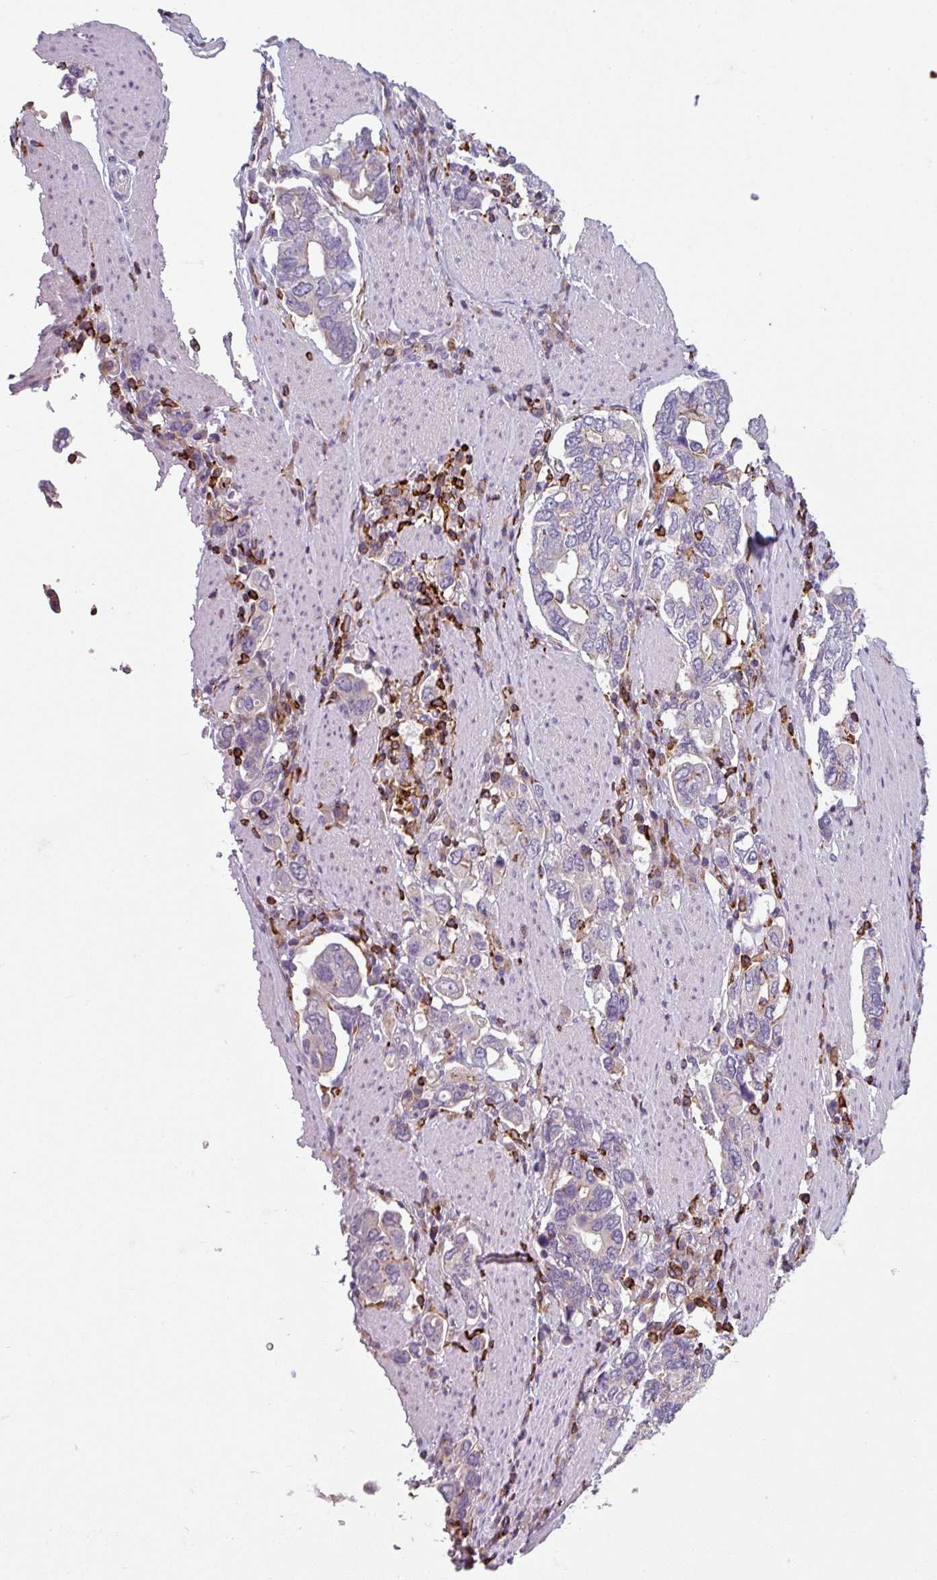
{"staining": {"intensity": "negative", "quantity": "none", "location": "none"}, "tissue": "stomach cancer", "cell_type": "Tumor cells", "image_type": "cancer", "snomed": [{"axis": "morphology", "description": "Adenocarcinoma, NOS"}, {"axis": "topography", "description": "Stomach, upper"}, {"axis": "topography", "description": "Stomach"}], "caption": "Histopathology image shows no significant protein expression in tumor cells of adenocarcinoma (stomach).", "gene": "NEDD9", "patient": {"sex": "male", "age": 62}}